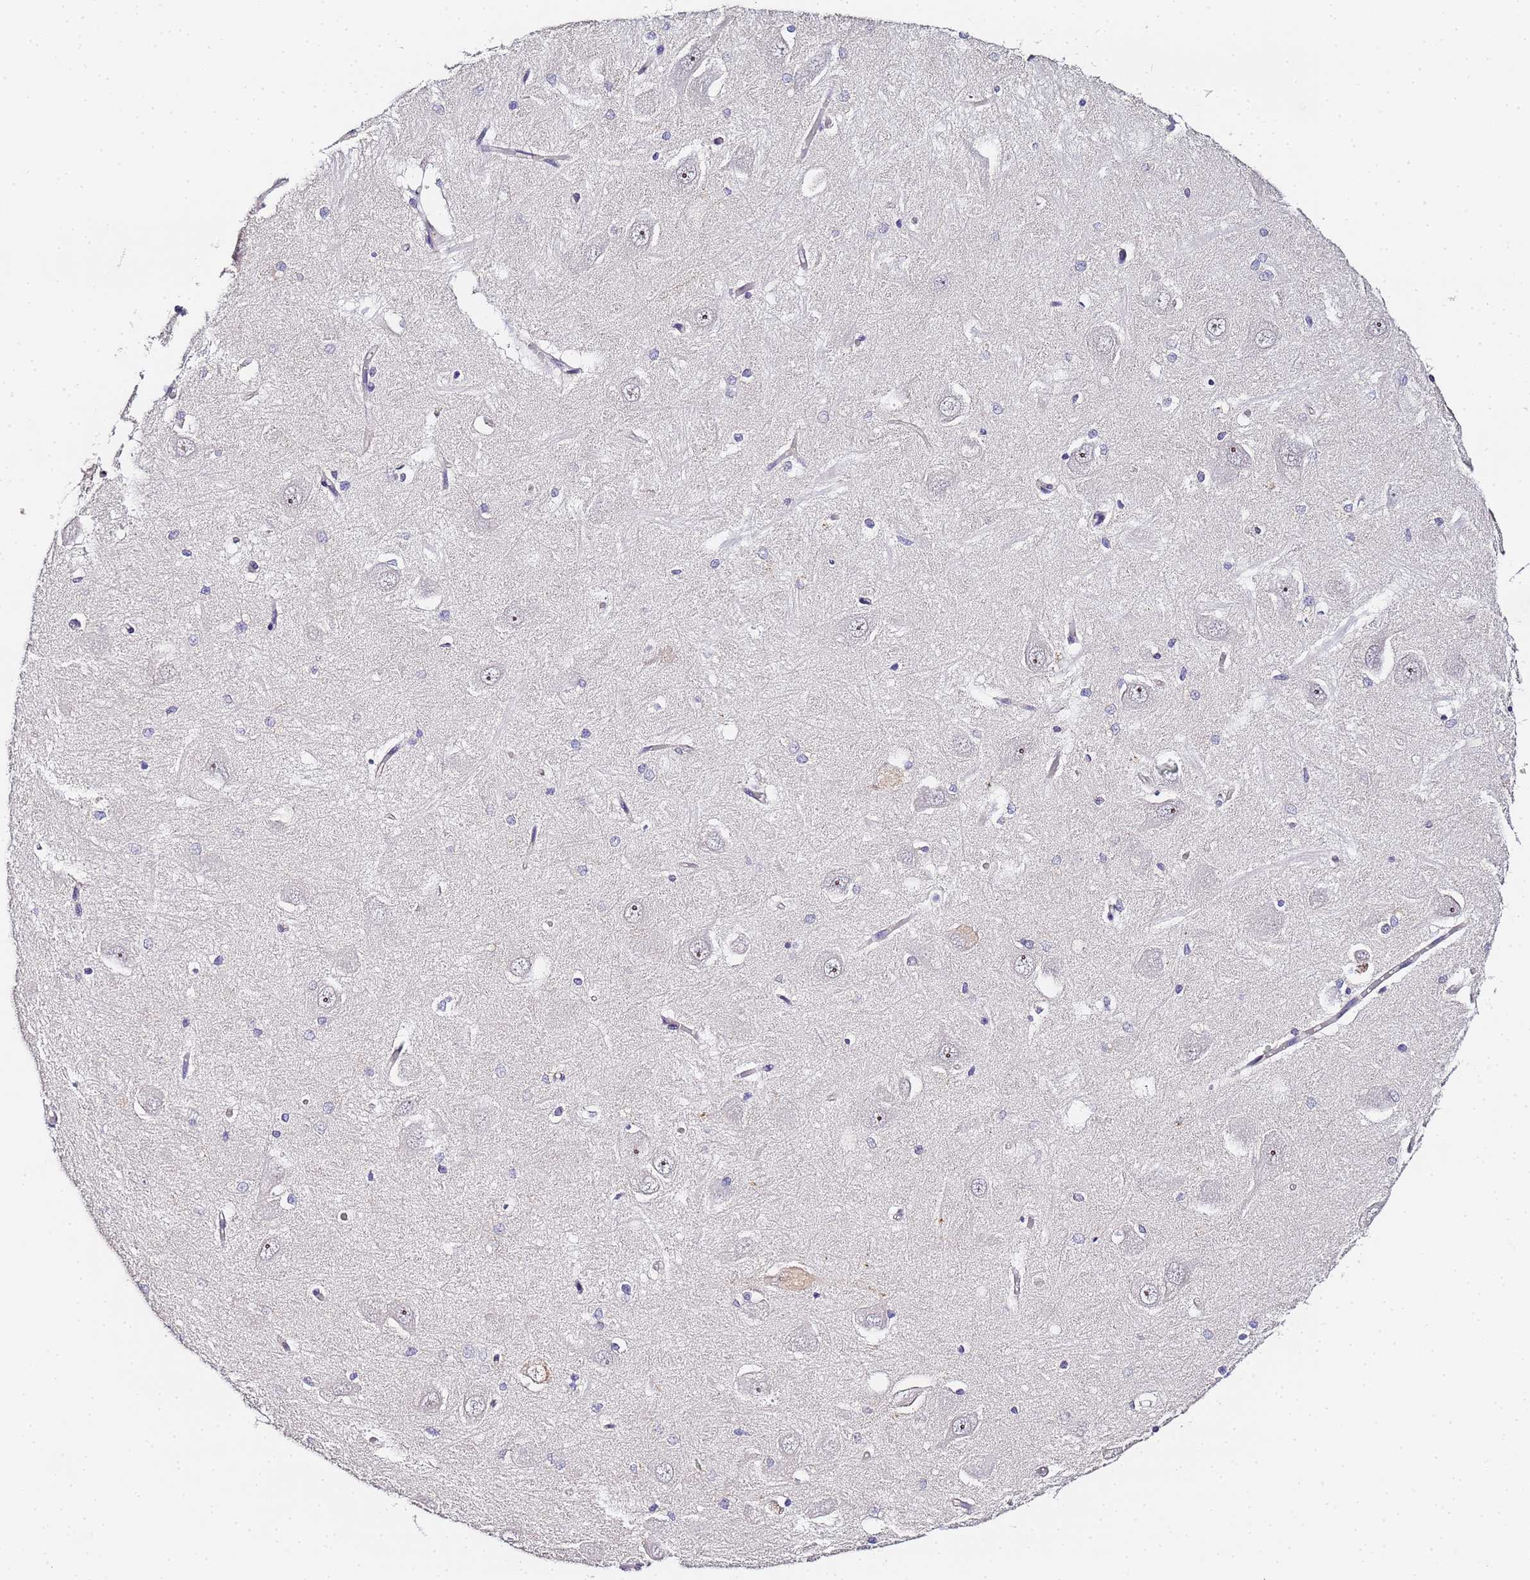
{"staining": {"intensity": "negative", "quantity": "none", "location": "none"}, "tissue": "hippocampus", "cell_type": "Glial cells", "image_type": "normal", "snomed": [{"axis": "morphology", "description": "Normal tissue, NOS"}, {"axis": "topography", "description": "Hippocampus"}], "caption": "The histopathology image shows no significant expression in glial cells of hippocampus.", "gene": "LSM3", "patient": {"sex": "male", "age": 45}}